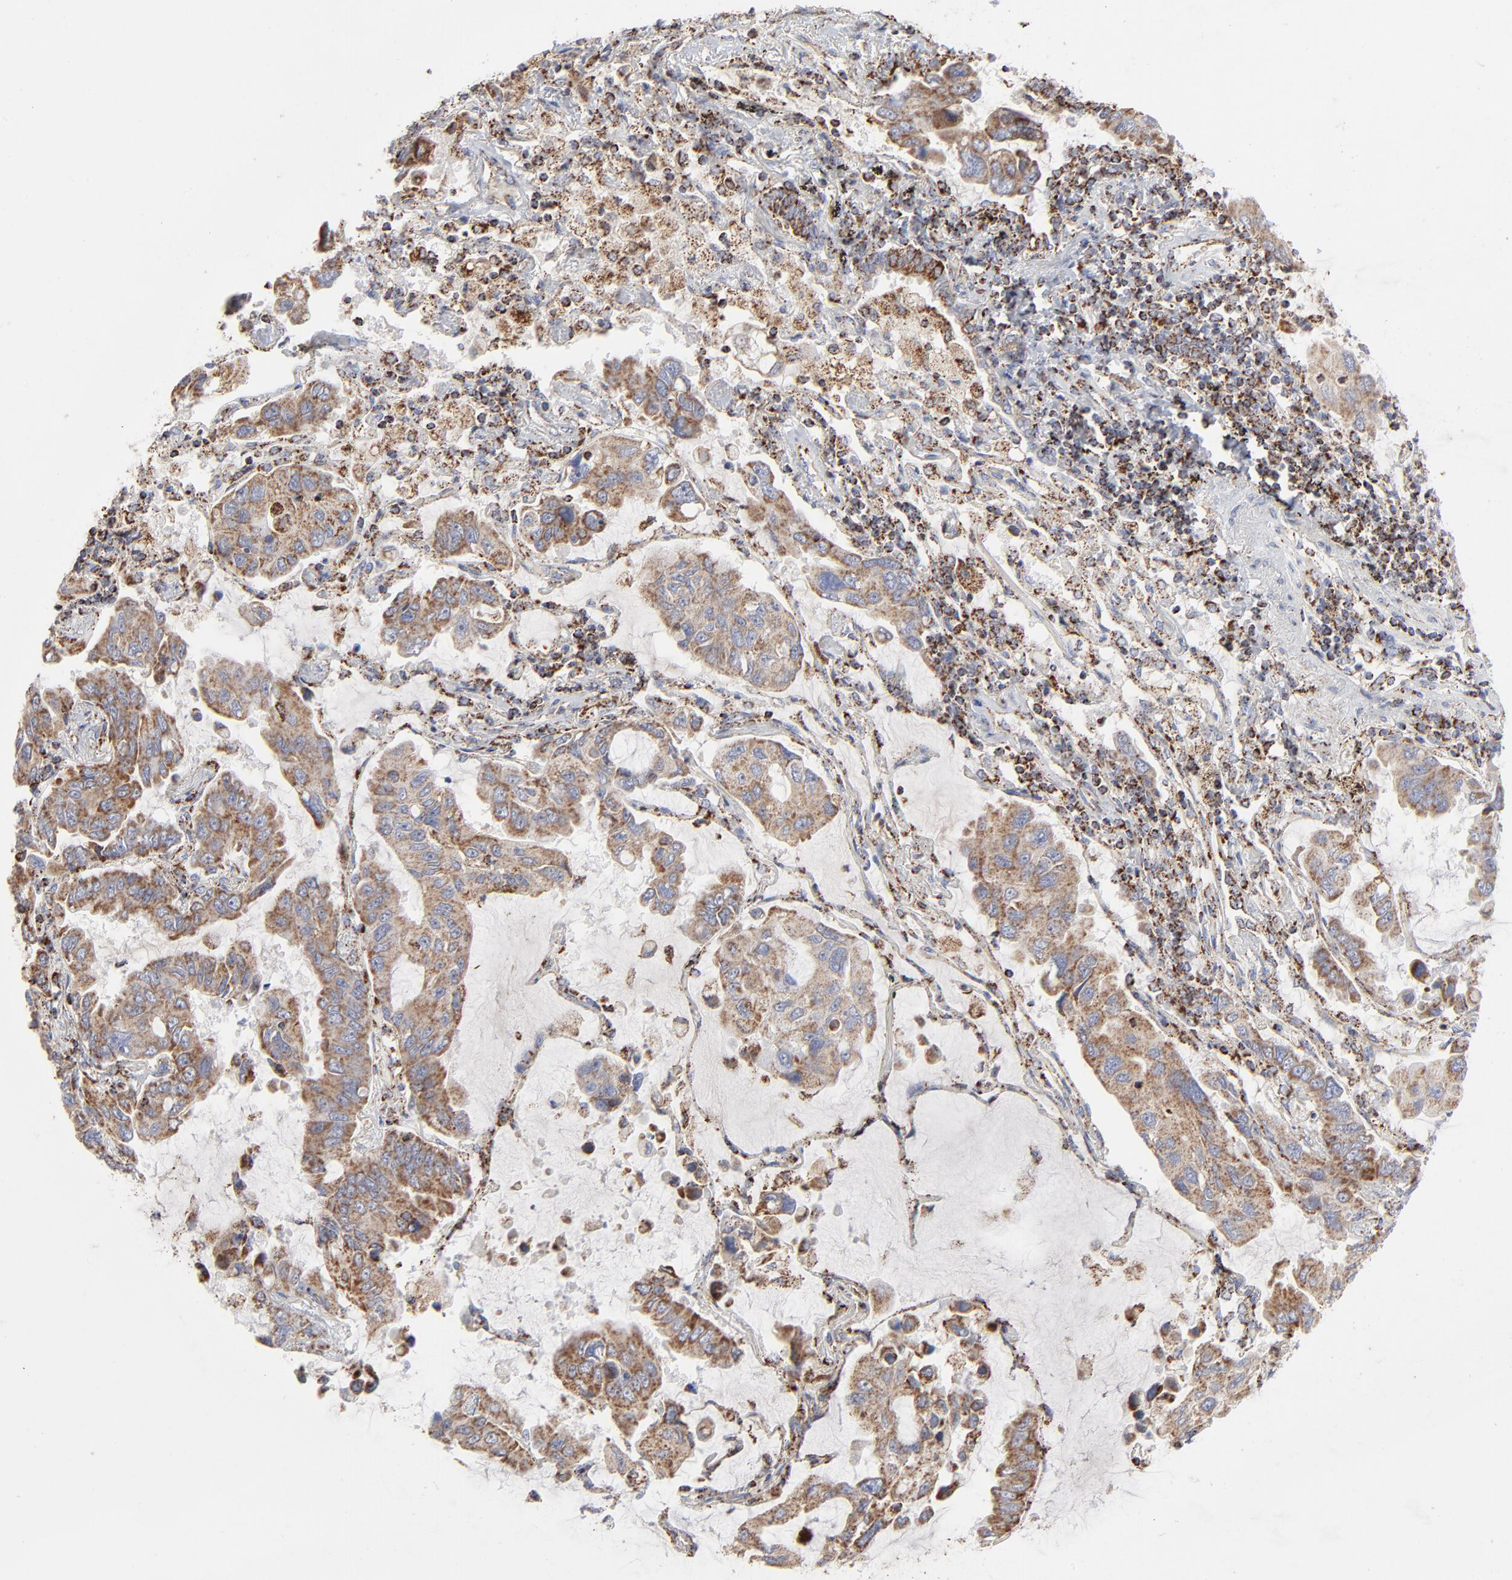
{"staining": {"intensity": "strong", "quantity": ">75%", "location": "cytoplasmic/membranous"}, "tissue": "lung cancer", "cell_type": "Tumor cells", "image_type": "cancer", "snomed": [{"axis": "morphology", "description": "Adenocarcinoma, NOS"}, {"axis": "topography", "description": "Lung"}], "caption": "A micrograph showing strong cytoplasmic/membranous expression in approximately >75% of tumor cells in lung cancer, as visualized by brown immunohistochemical staining.", "gene": "ASB3", "patient": {"sex": "male", "age": 64}}